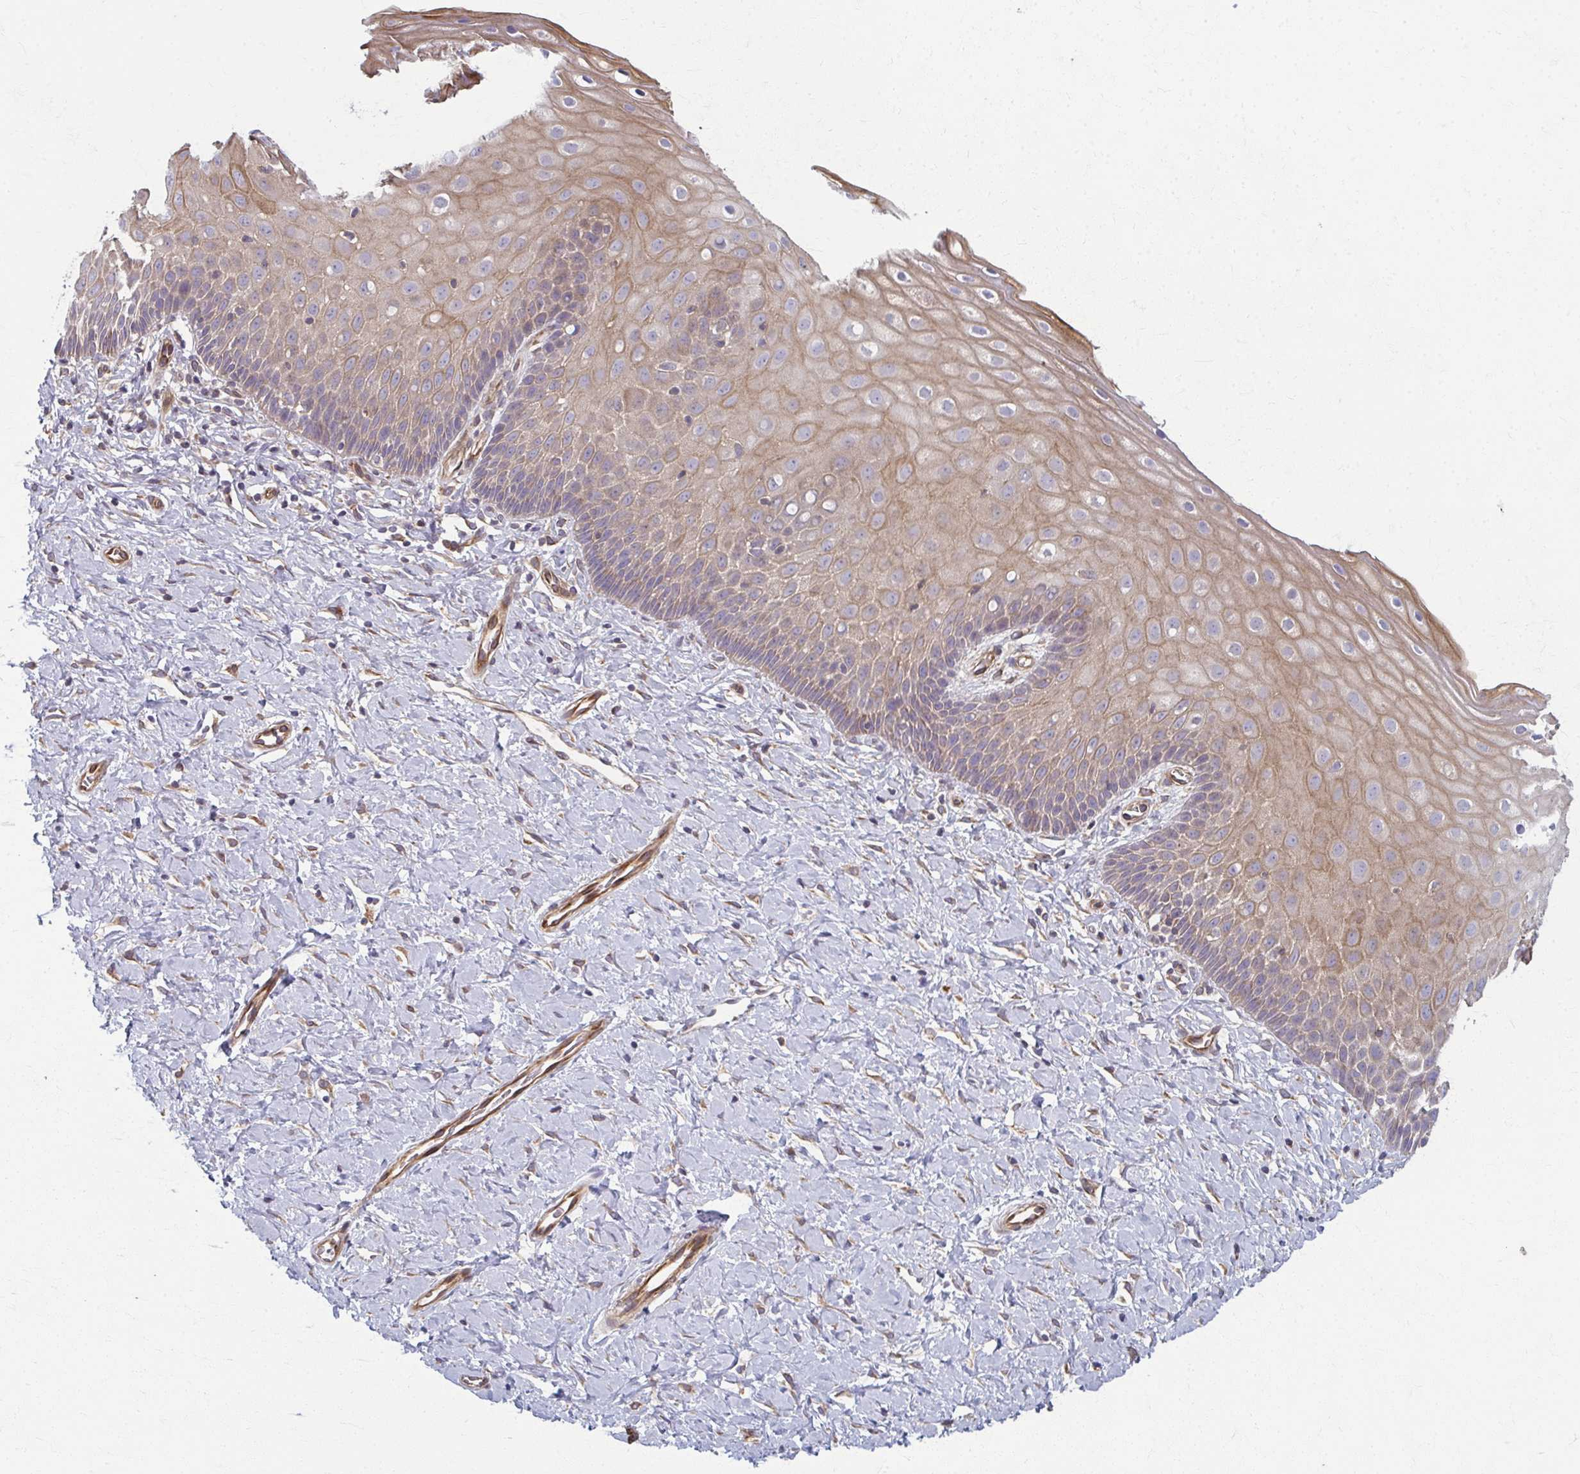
{"staining": {"intensity": "negative", "quantity": "none", "location": "none"}, "tissue": "cervix", "cell_type": "Glandular cells", "image_type": "normal", "snomed": [{"axis": "morphology", "description": "Normal tissue, NOS"}, {"axis": "topography", "description": "Cervix"}], "caption": "This is an immunohistochemistry photomicrograph of benign human cervix. There is no positivity in glandular cells.", "gene": "EID2B", "patient": {"sex": "female", "age": 37}}